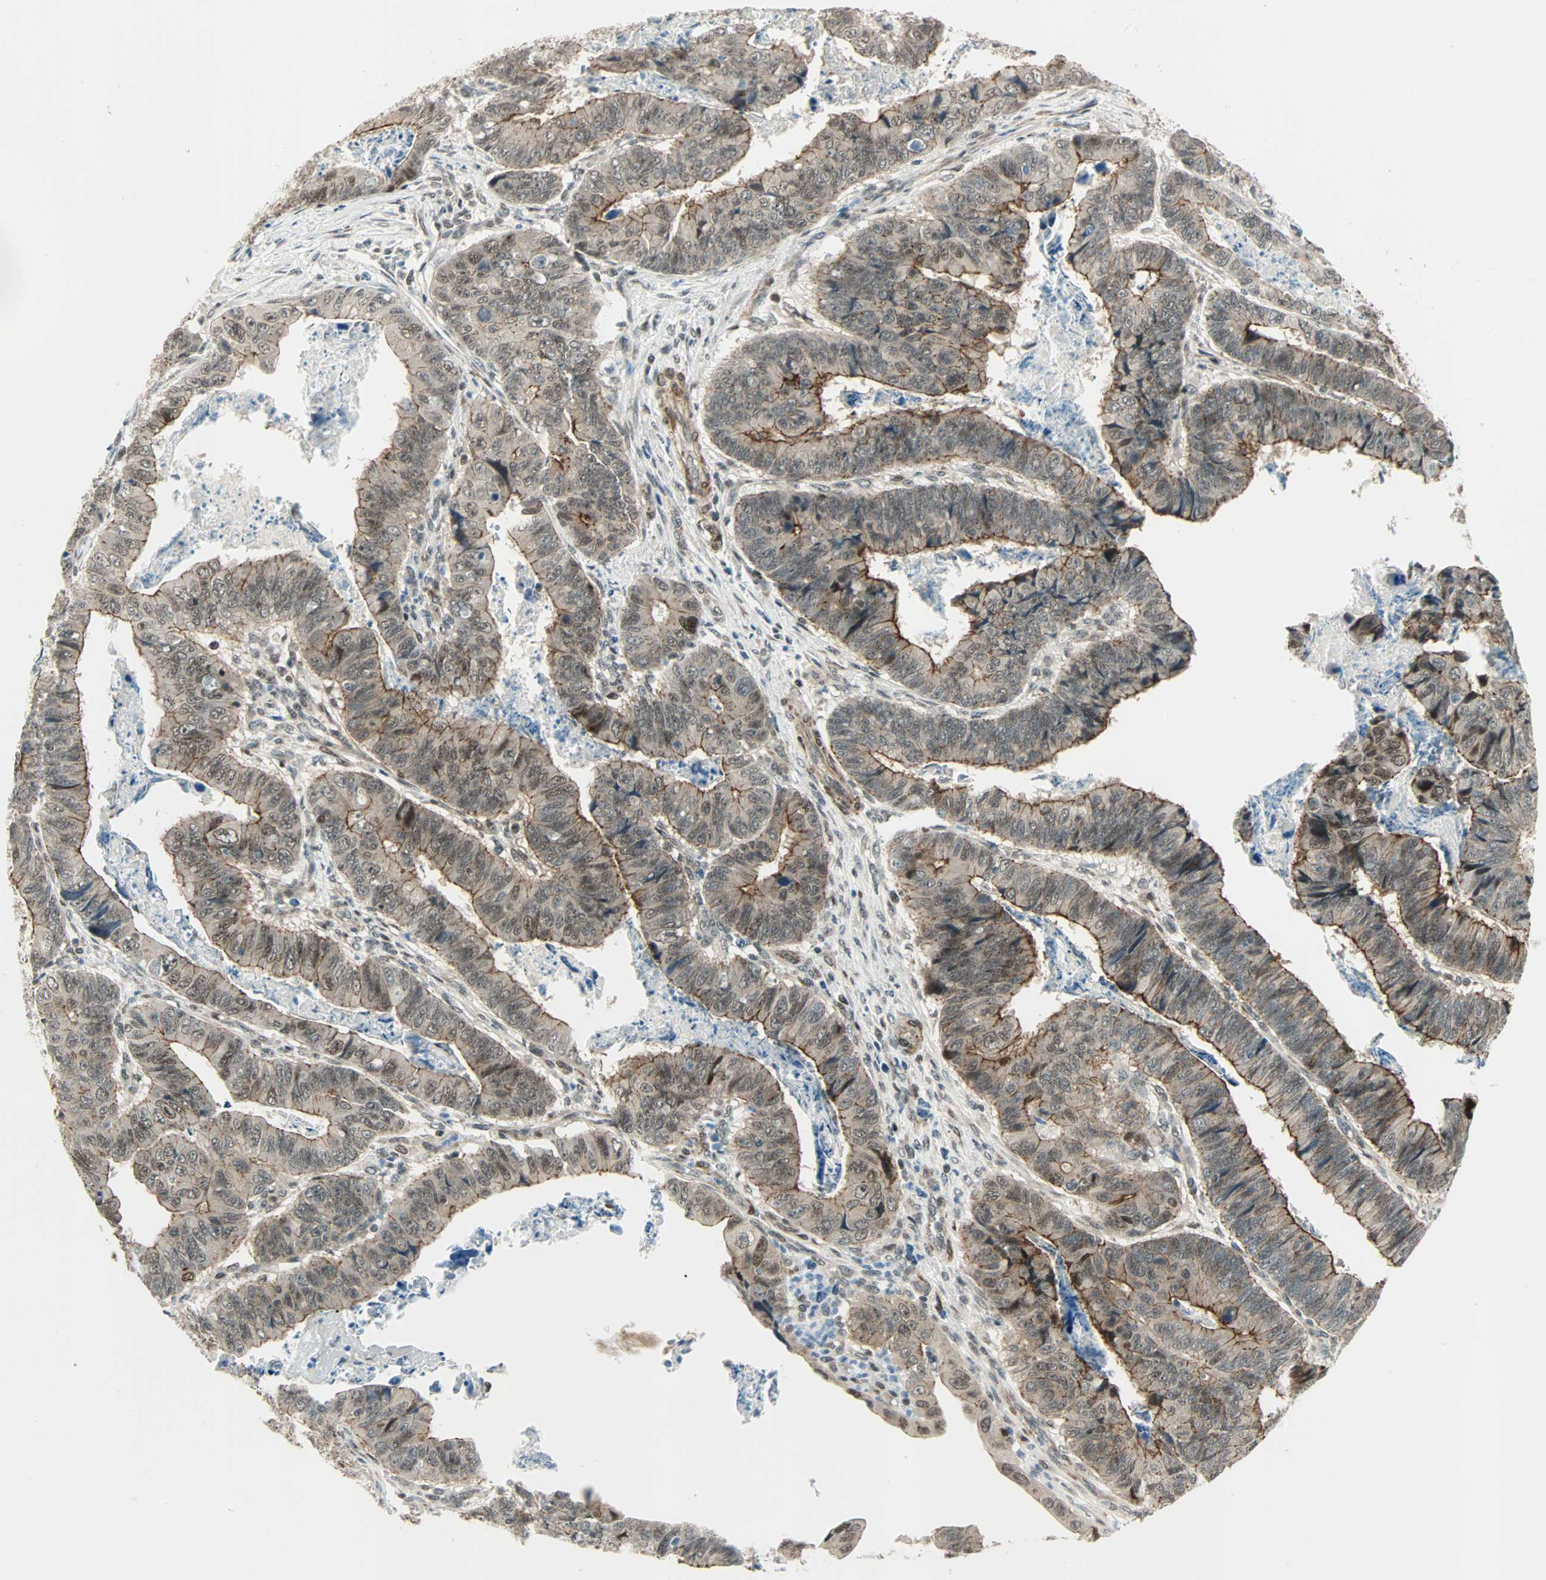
{"staining": {"intensity": "moderate", "quantity": "25%-75%", "location": "cytoplasmic/membranous,nuclear"}, "tissue": "stomach cancer", "cell_type": "Tumor cells", "image_type": "cancer", "snomed": [{"axis": "morphology", "description": "Adenocarcinoma, NOS"}, {"axis": "topography", "description": "Stomach, lower"}], "caption": "A histopathology image of human adenocarcinoma (stomach) stained for a protein exhibits moderate cytoplasmic/membranous and nuclear brown staining in tumor cells.", "gene": "CBX4", "patient": {"sex": "male", "age": 77}}